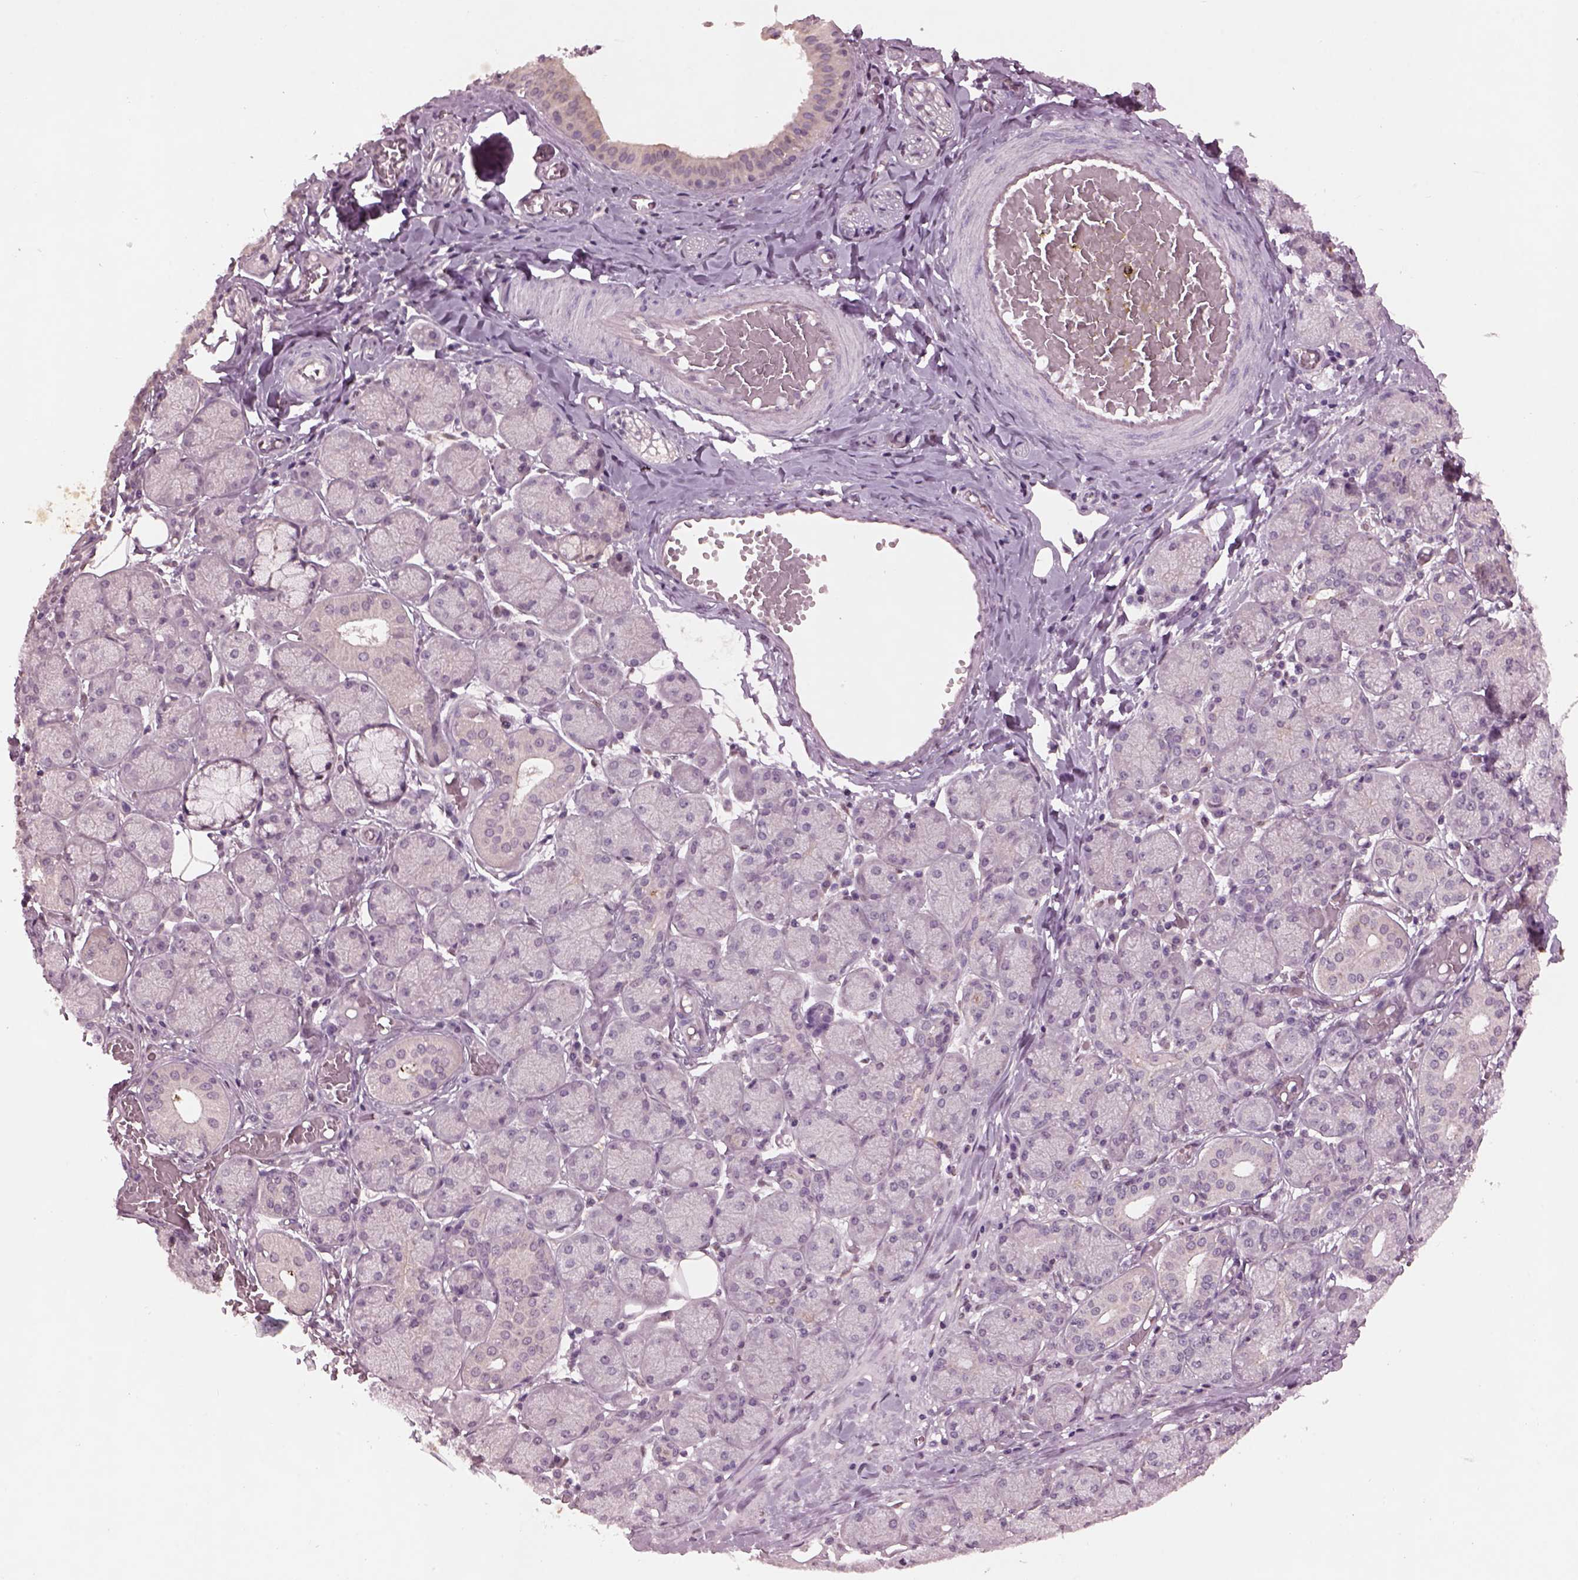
{"staining": {"intensity": "weak", "quantity": "<25%", "location": "cytoplasmic/membranous"}, "tissue": "salivary gland", "cell_type": "Glandular cells", "image_type": "normal", "snomed": [{"axis": "morphology", "description": "Normal tissue, NOS"}, {"axis": "topography", "description": "Salivary gland"}, {"axis": "topography", "description": "Peripheral nerve tissue"}], "caption": "Image shows no protein positivity in glandular cells of benign salivary gland.", "gene": "SRI", "patient": {"sex": "female", "age": 24}}